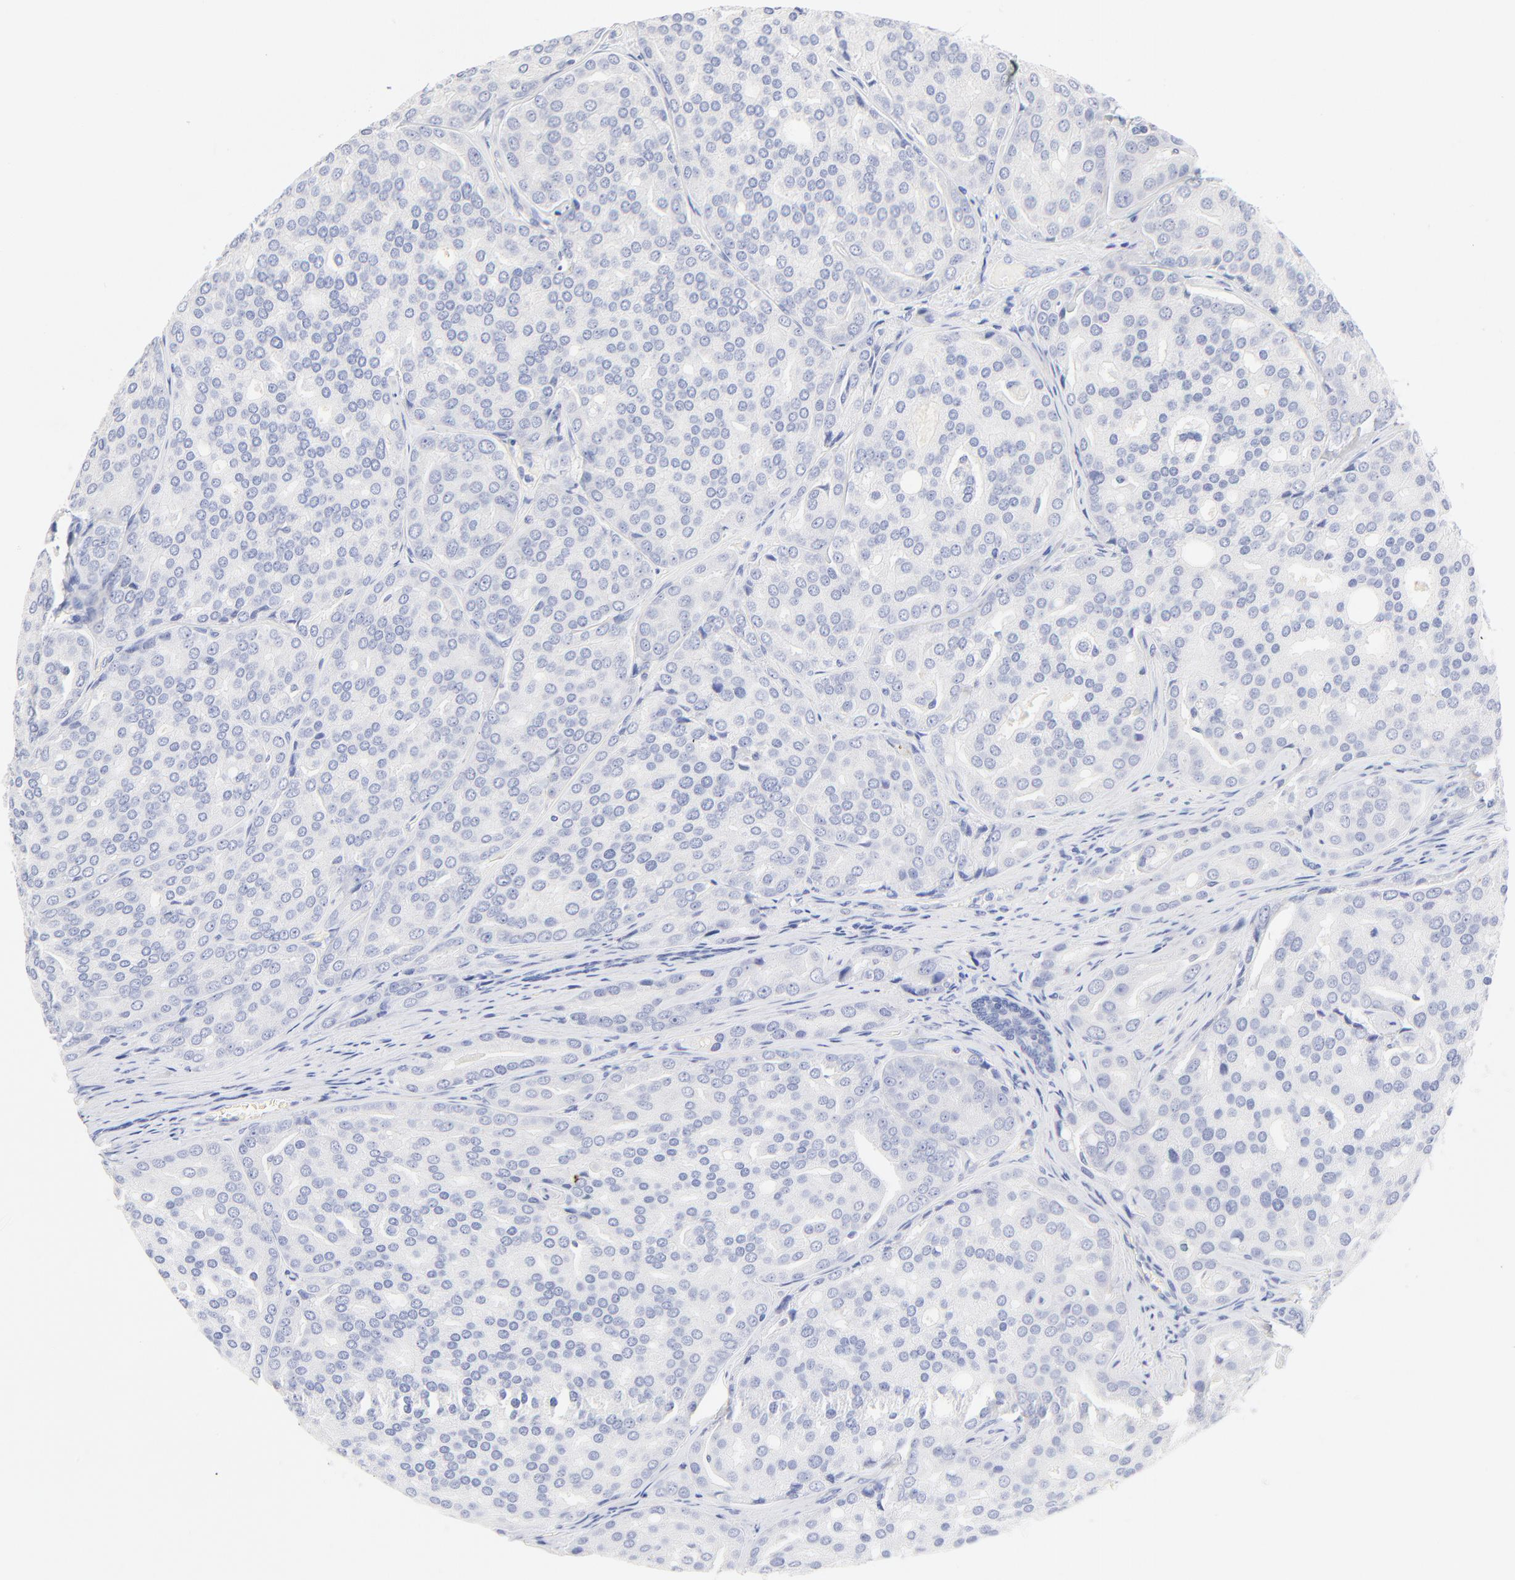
{"staining": {"intensity": "negative", "quantity": "none", "location": "none"}, "tissue": "prostate cancer", "cell_type": "Tumor cells", "image_type": "cancer", "snomed": [{"axis": "morphology", "description": "Adenocarcinoma, High grade"}, {"axis": "topography", "description": "Prostate"}], "caption": "Immunohistochemistry of prostate adenocarcinoma (high-grade) shows no expression in tumor cells.", "gene": "SULT4A1", "patient": {"sex": "male", "age": 64}}